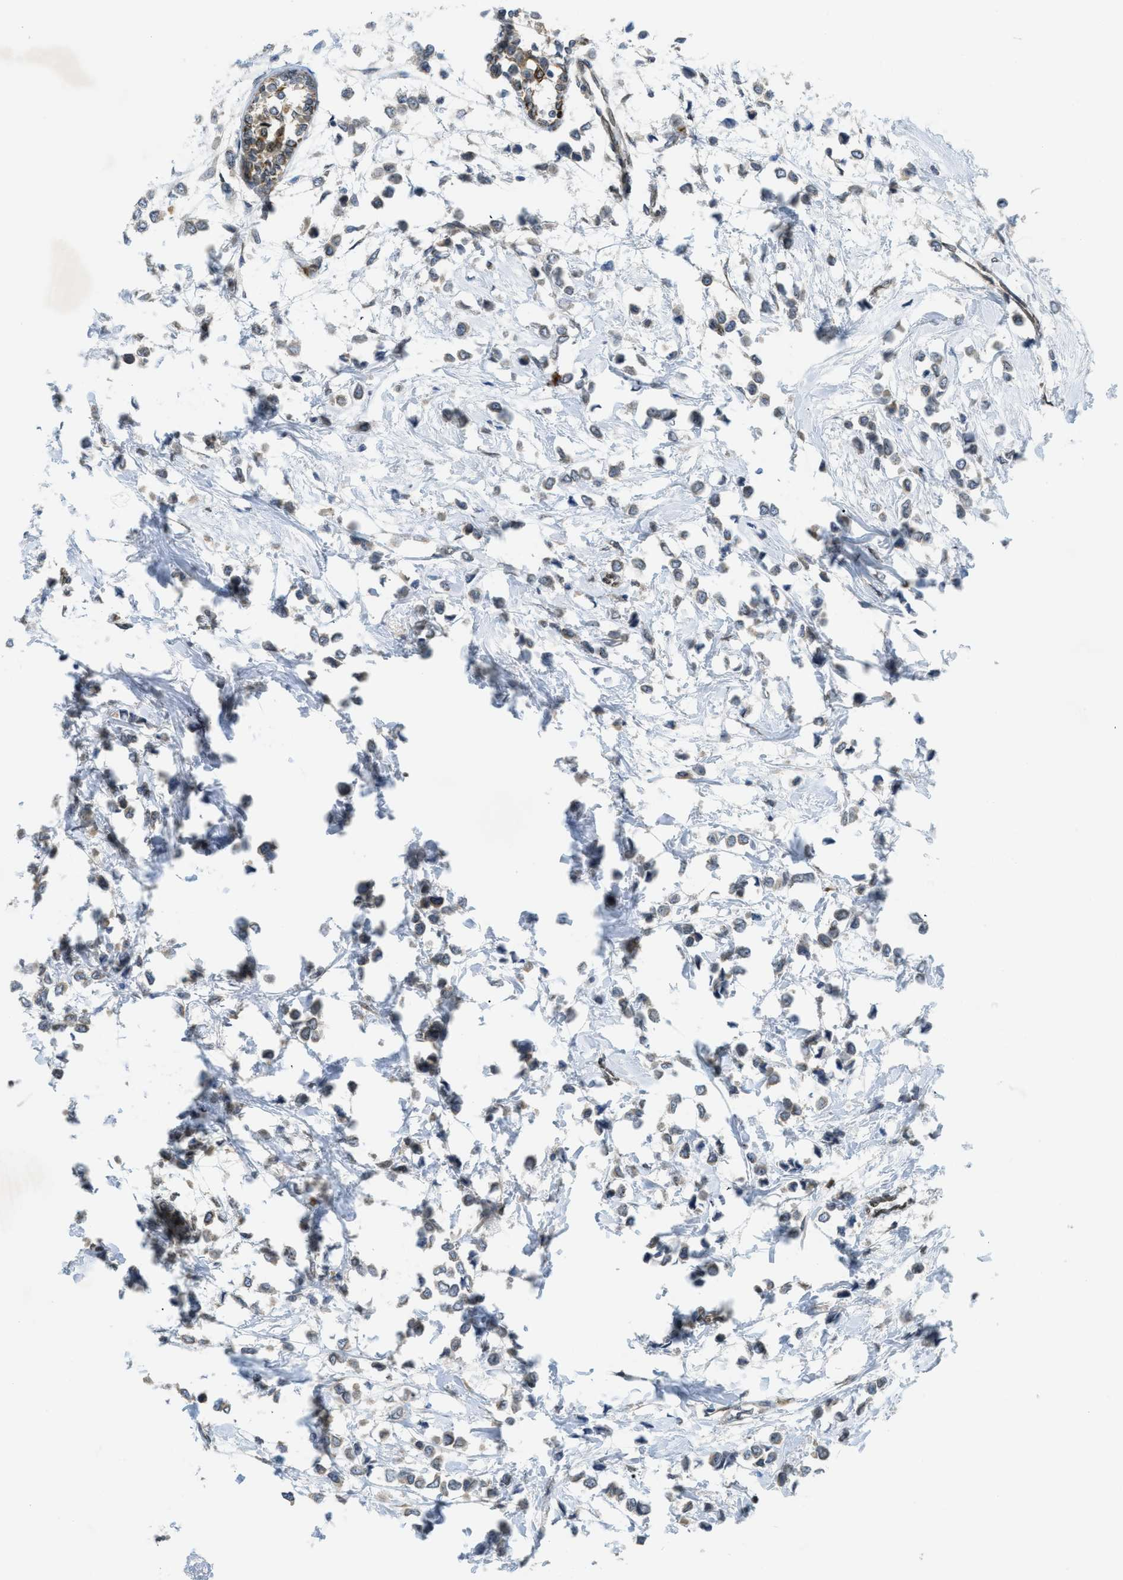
{"staining": {"intensity": "weak", "quantity": "25%-75%", "location": "cytoplasmic/membranous"}, "tissue": "breast cancer", "cell_type": "Tumor cells", "image_type": "cancer", "snomed": [{"axis": "morphology", "description": "Lobular carcinoma"}, {"axis": "topography", "description": "Breast"}], "caption": "Human lobular carcinoma (breast) stained with a brown dye reveals weak cytoplasmic/membranous positive expression in about 25%-75% of tumor cells.", "gene": "EIF2AK3", "patient": {"sex": "female", "age": 51}}